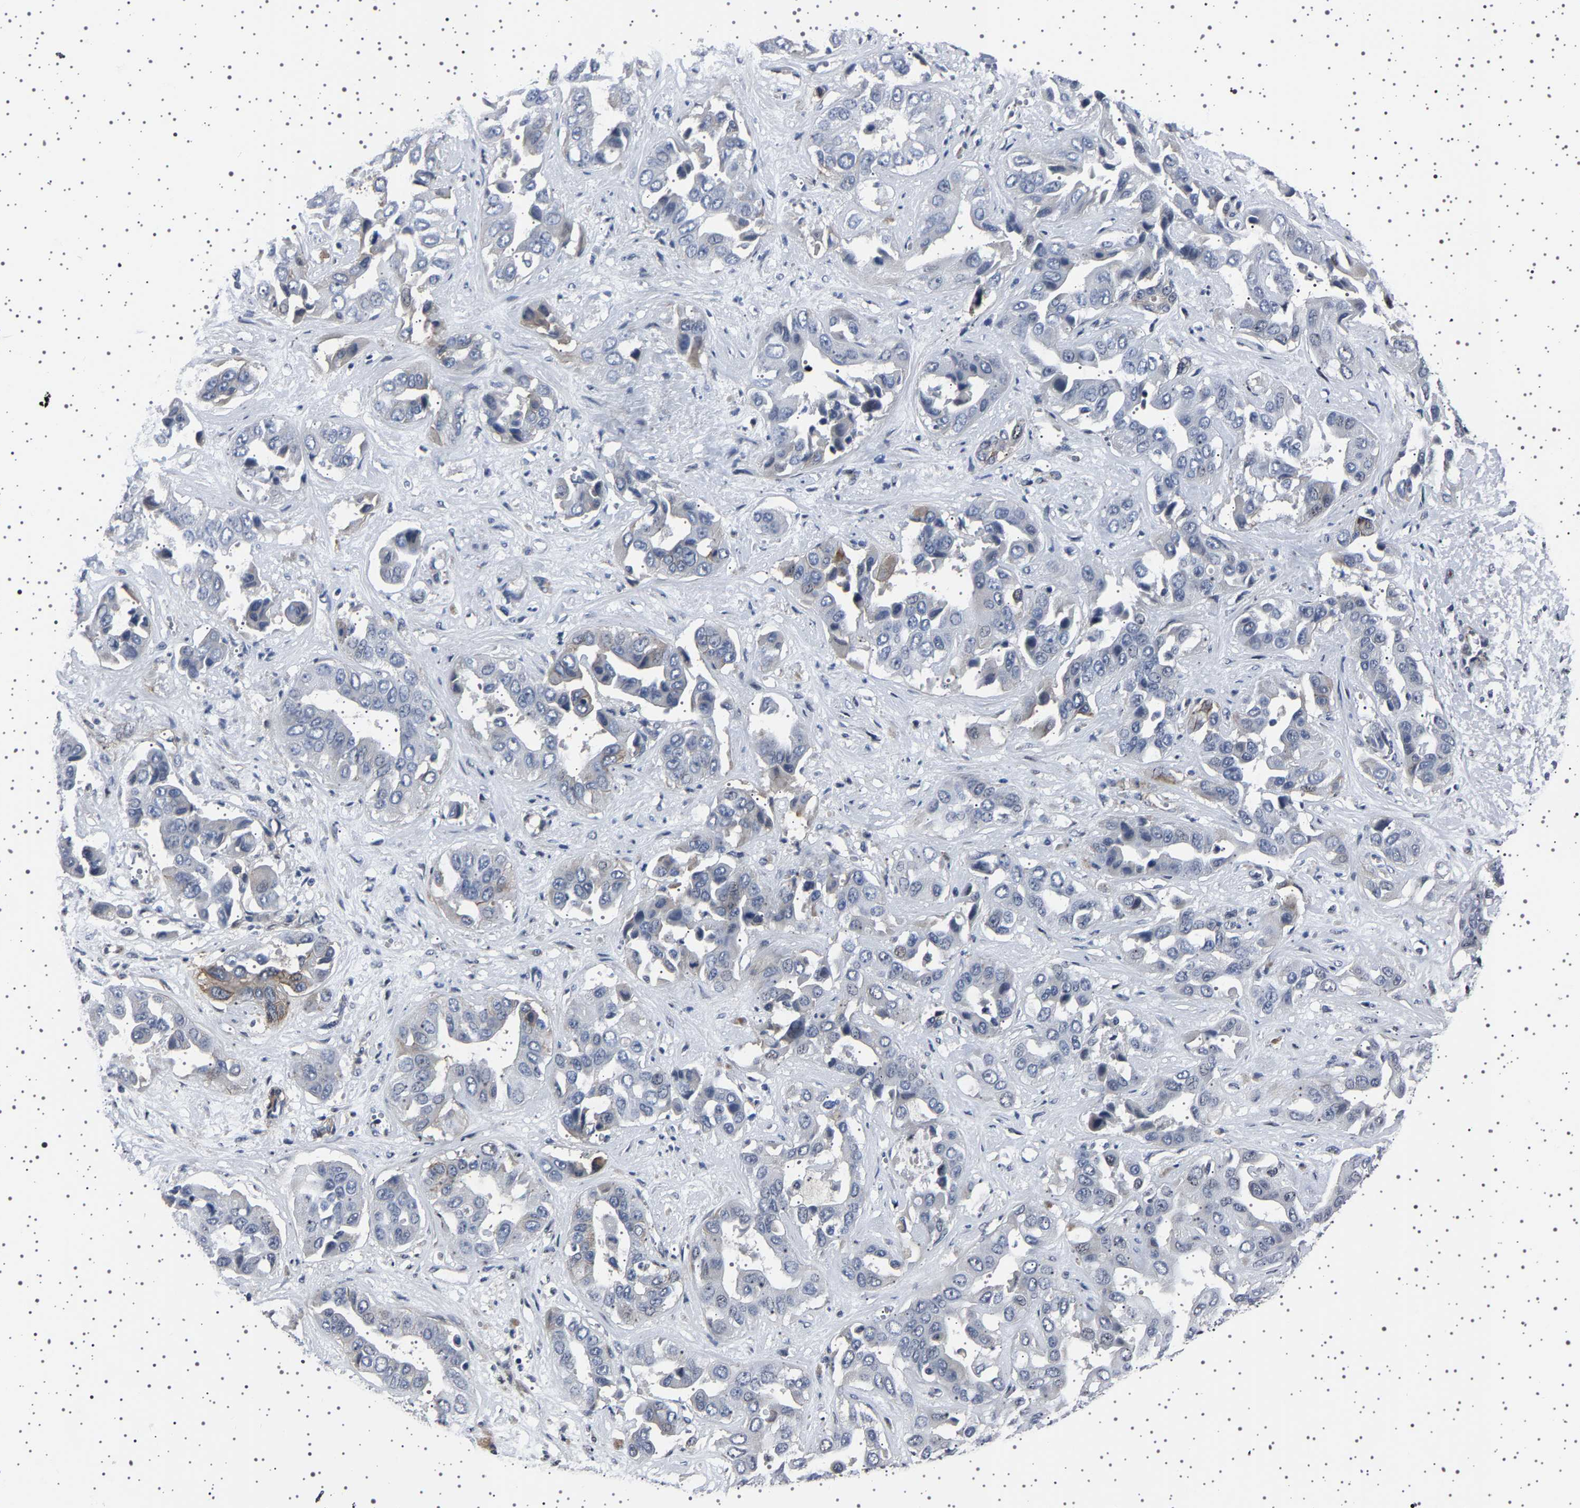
{"staining": {"intensity": "negative", "quantity": "none", "location": "none"}, "tissue": "liver cancer", "cell_type": "Tumor cells", "image_type": "cancer", "snomed": [{"axis": "morphology", "description": "Cholangiocarcinoma"}, {"axis": "topography", "description": "Liver"}], "caption": "The micrograph displays no significant expression in tumor cells of liver cholangiocarcinoma.", "gene": "PAK5", "patient": {"sex": "female", "age": 52}}